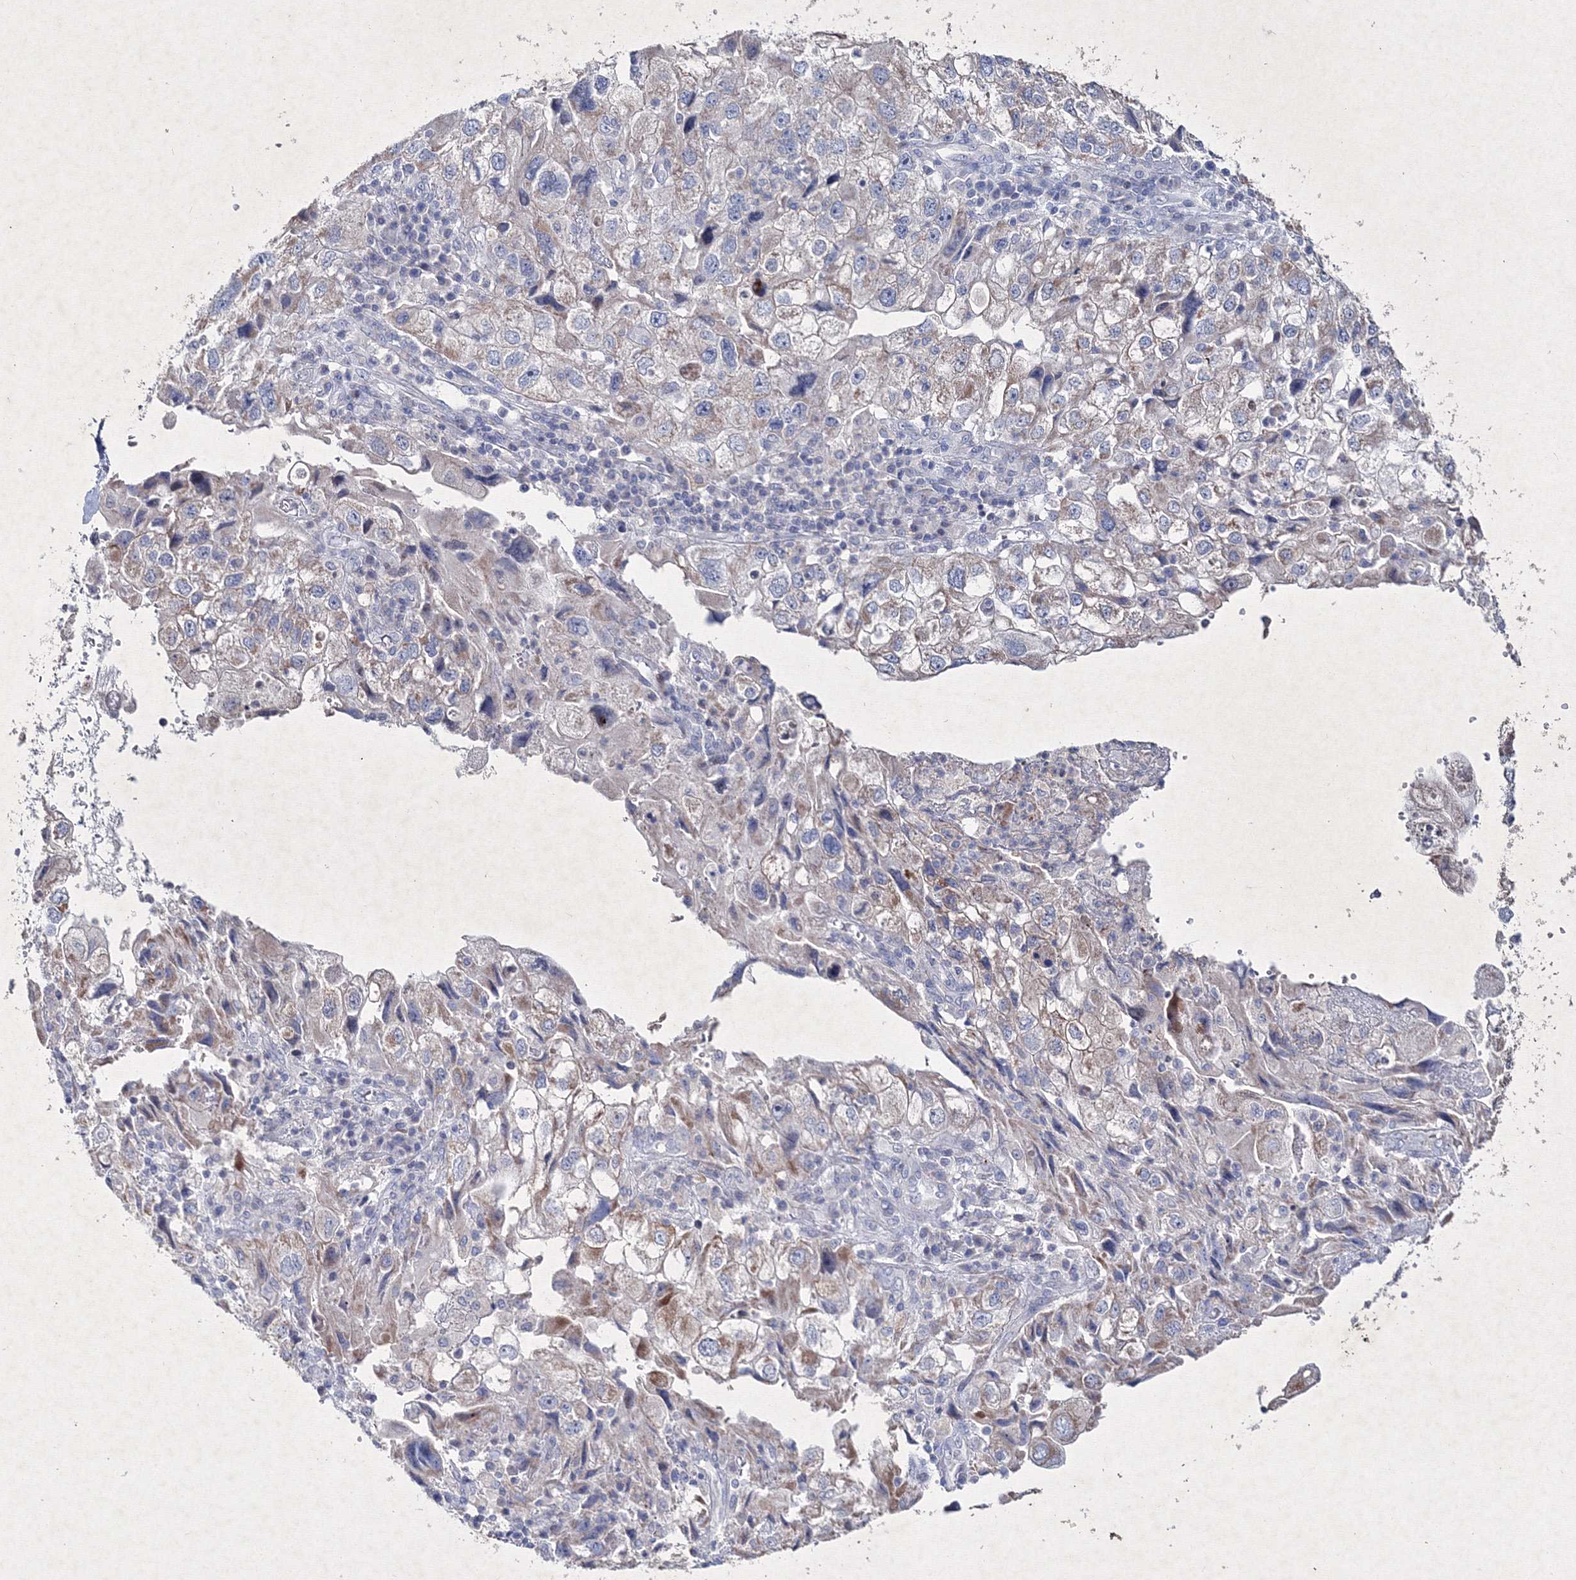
{"staining": {"intensity": "weak", "quantity": "25%-75%", "location": "cytoplasmic/membranous"}, "tissue": "endometrial cancer", "cell_type": "Tumor cells", "image_type": "cancer", "snomed": [{"axis": "morphology", "description": "Adenocarcinoma, NOS"}, {"axis": "topography", "description": "Endometrium"}], "caption": "IHC (DAB) staining of human endometrial cancer displays weak cytoplasmic/membranous protein staining in approximately 25%-75% of tumor cells.", "gene": "SMIM29", "patient": {"sex": "female", "age": 49}}